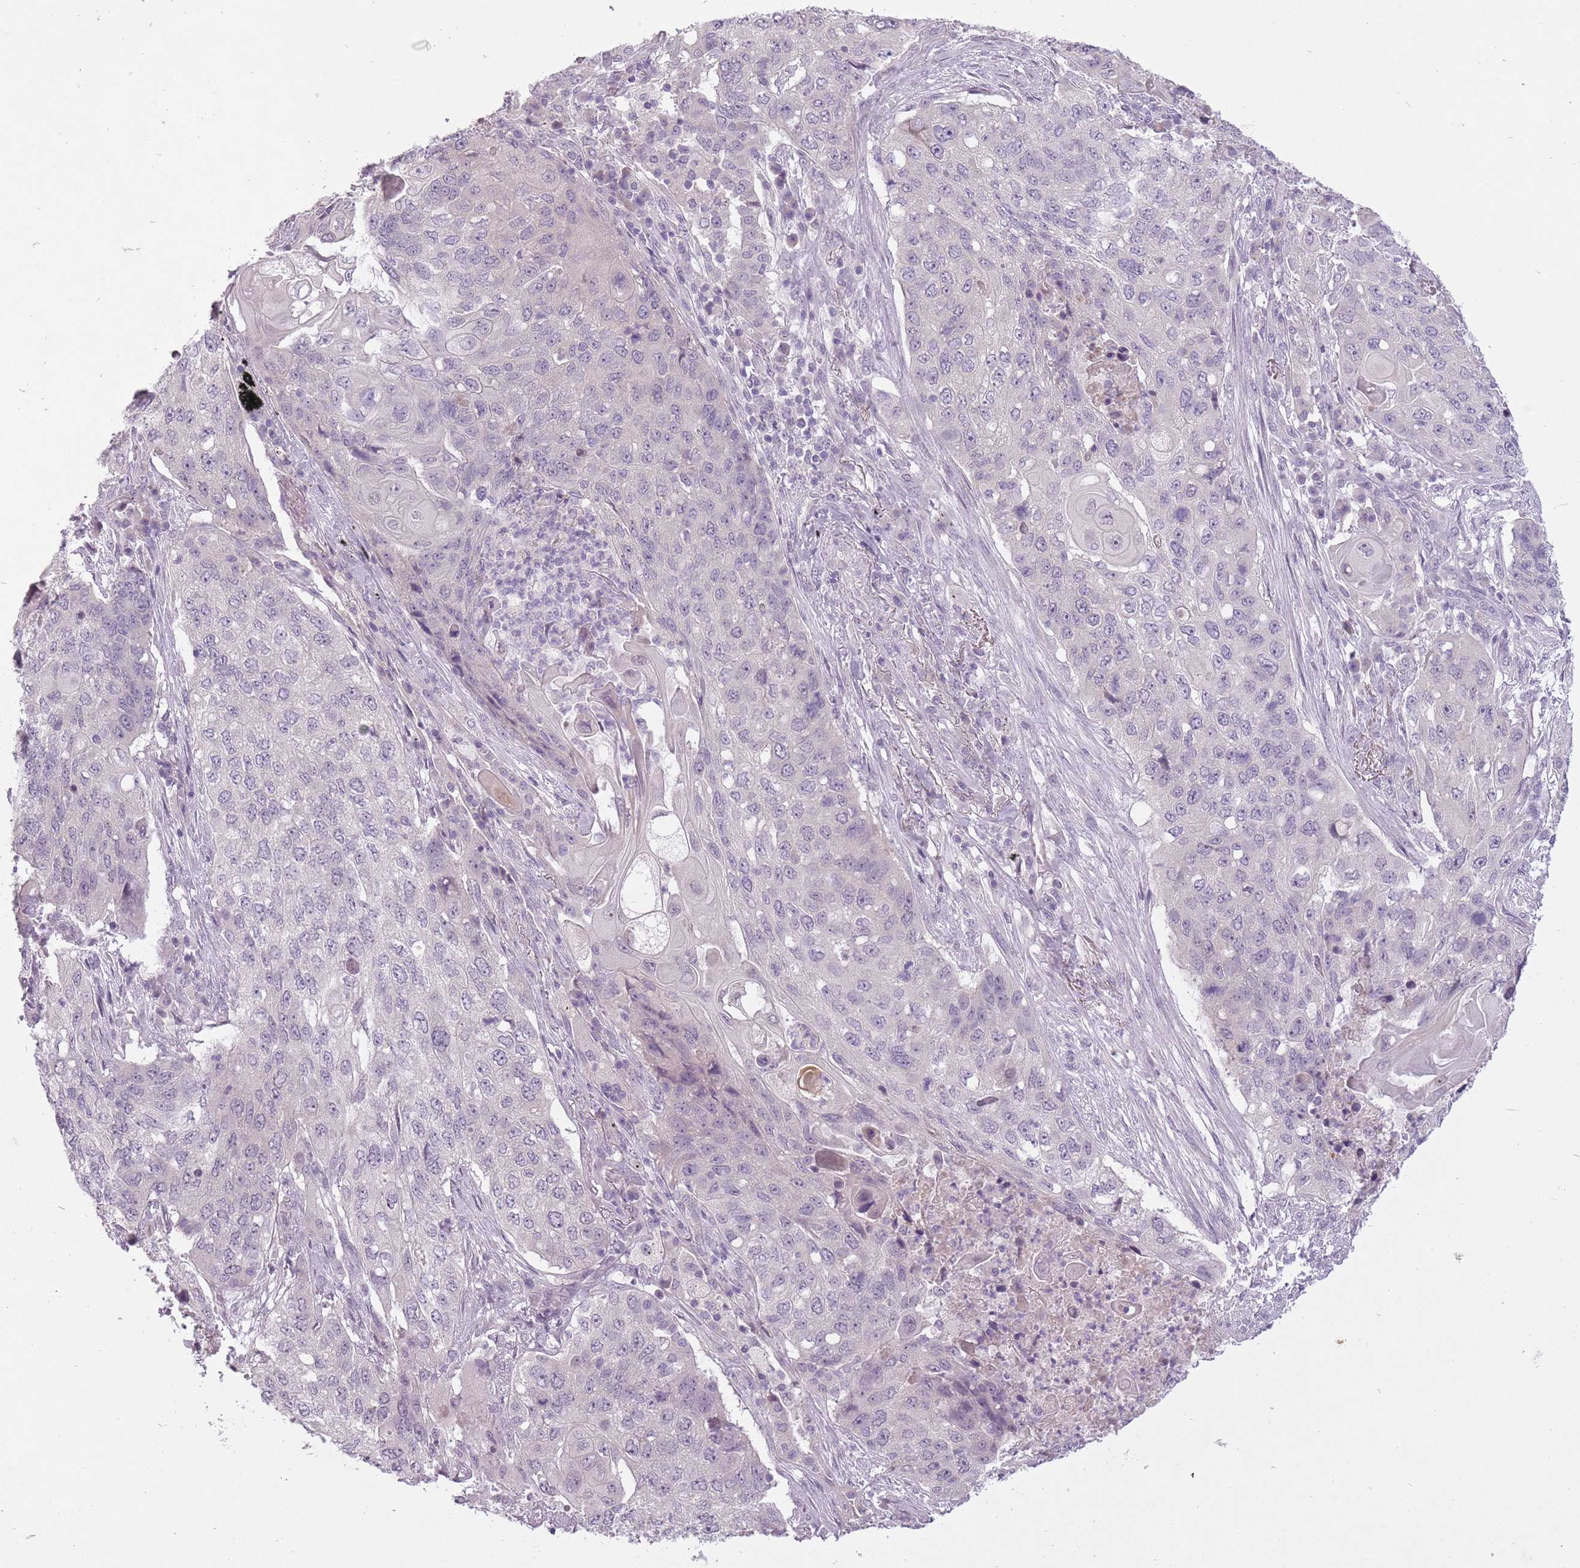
{"staining": {"intensity": "negative", "quantity": "none", "location": "none"}, "tissue": "lung cancer", "cell_type": "Tumor cells", "image_type": "cancer", "snomed": [{"axis": "morphology", "description": "Squamous cell carcinoma, NOS"}, {"axis": "topography", "description": "Lung"}], "caption": "Tumor cells show no significant protein expression in lung squamous cell carcinoma. (DAB immunohistochemistry (IHC) visualized using brightfield microscopy, high magnification).", "gene": "FAM43B", "patient": {"sex": "female", "age": 63}}